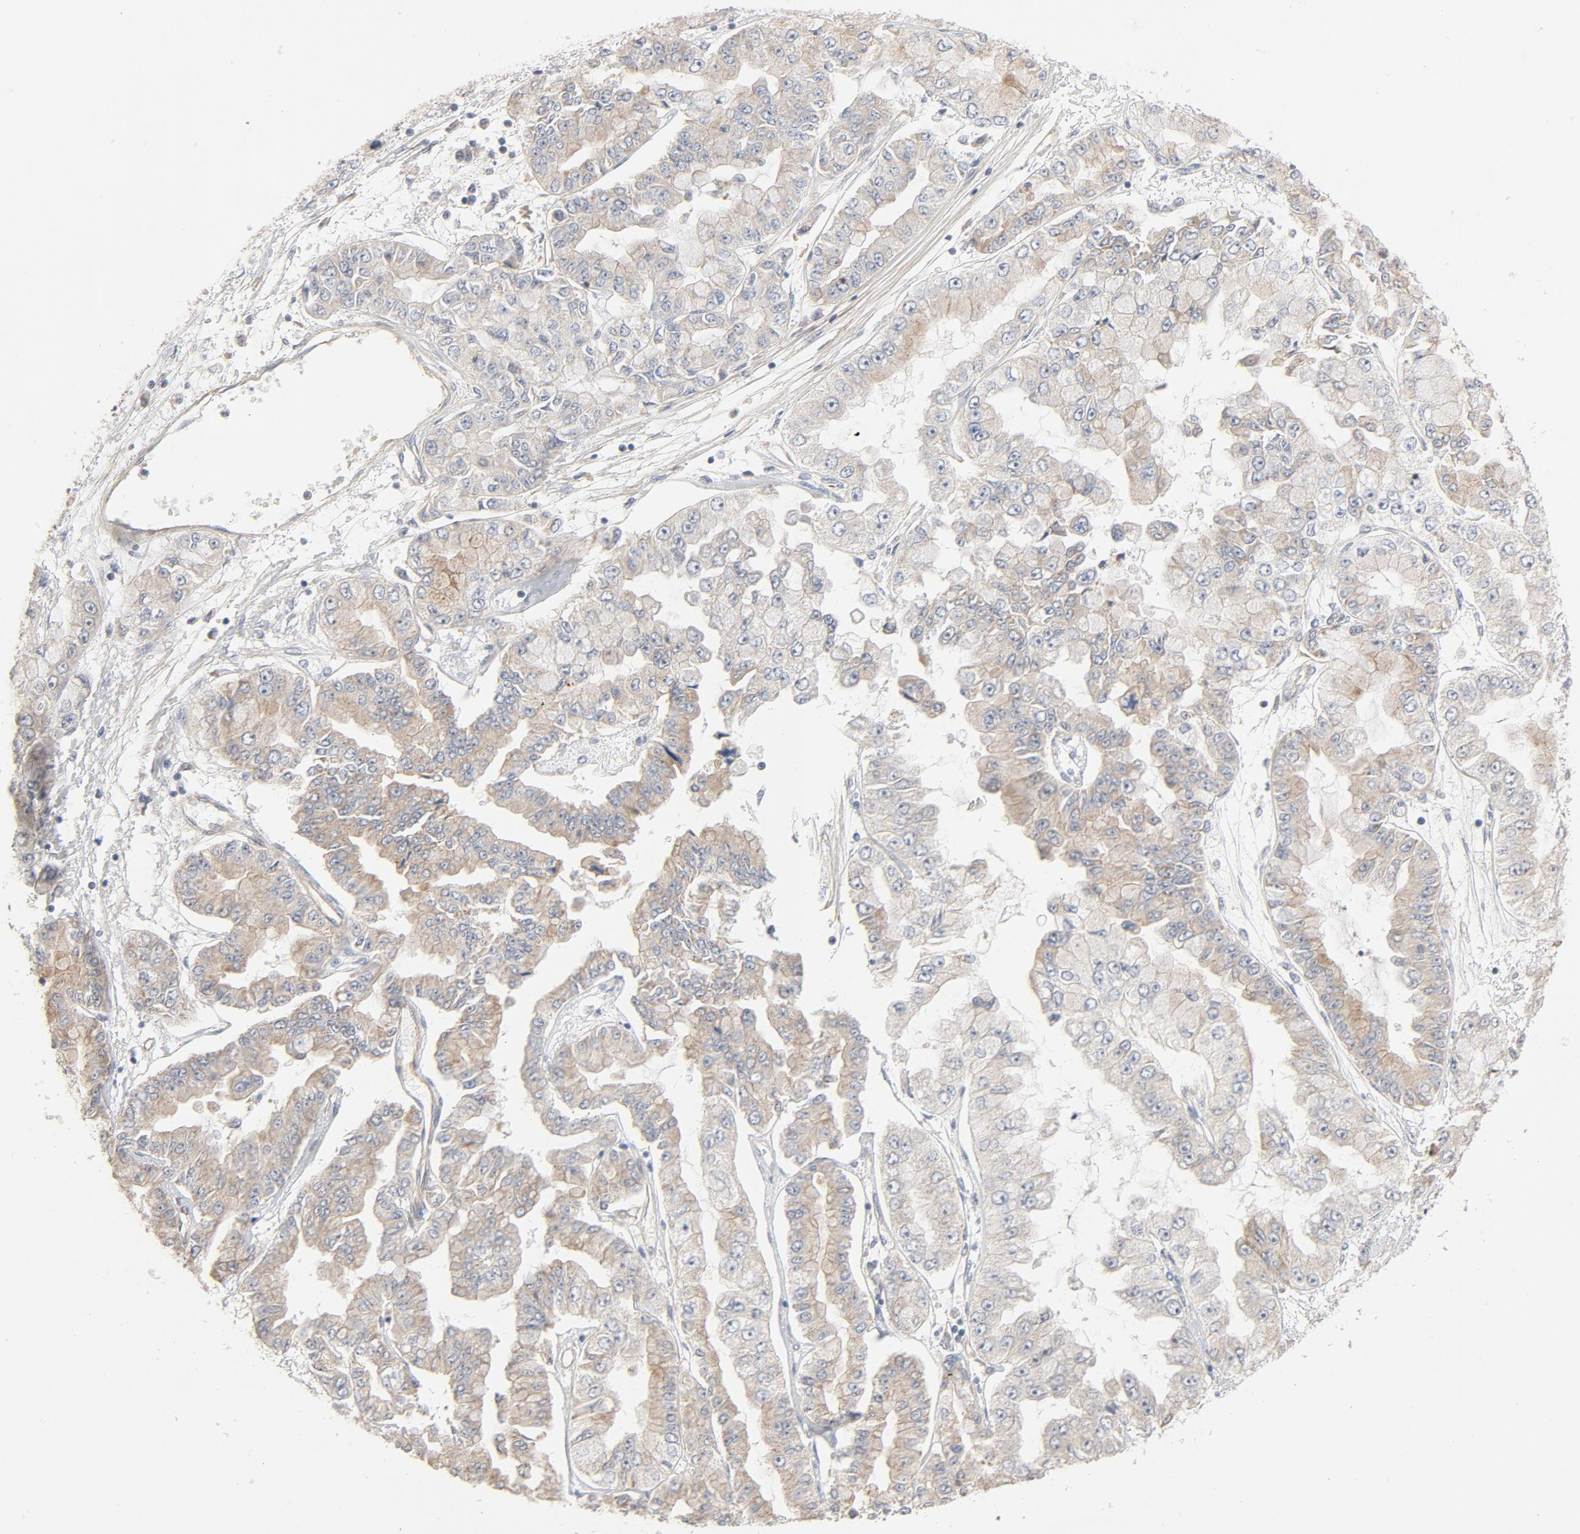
{"staining": {"intensity": "moderate", "quantity": ">75%", "location": "cytoplasmic/membranous"}, "tissue": "liver cancer", "cell_type": "Tumor cells", "image_type": "cancer", "snomed": [{"axis": "morphology", "description": "Cholangiocarcinoma"}, {"axis": "topography", "description": "Liver"}], "caption": "Immunohistochemistry histopathology image of neoplastic tissue: human cholangiocarcinoma (liver) stained using immunohistochemistry exhibits medium levels of moderate protein expression localized specifically in the cytoplasmic/membranous of tumor cells, appearing as a cytoplasmic/membranous brown color.", "gene": "TRIOBP", "patient": {"sex": "female", "age": 79}}